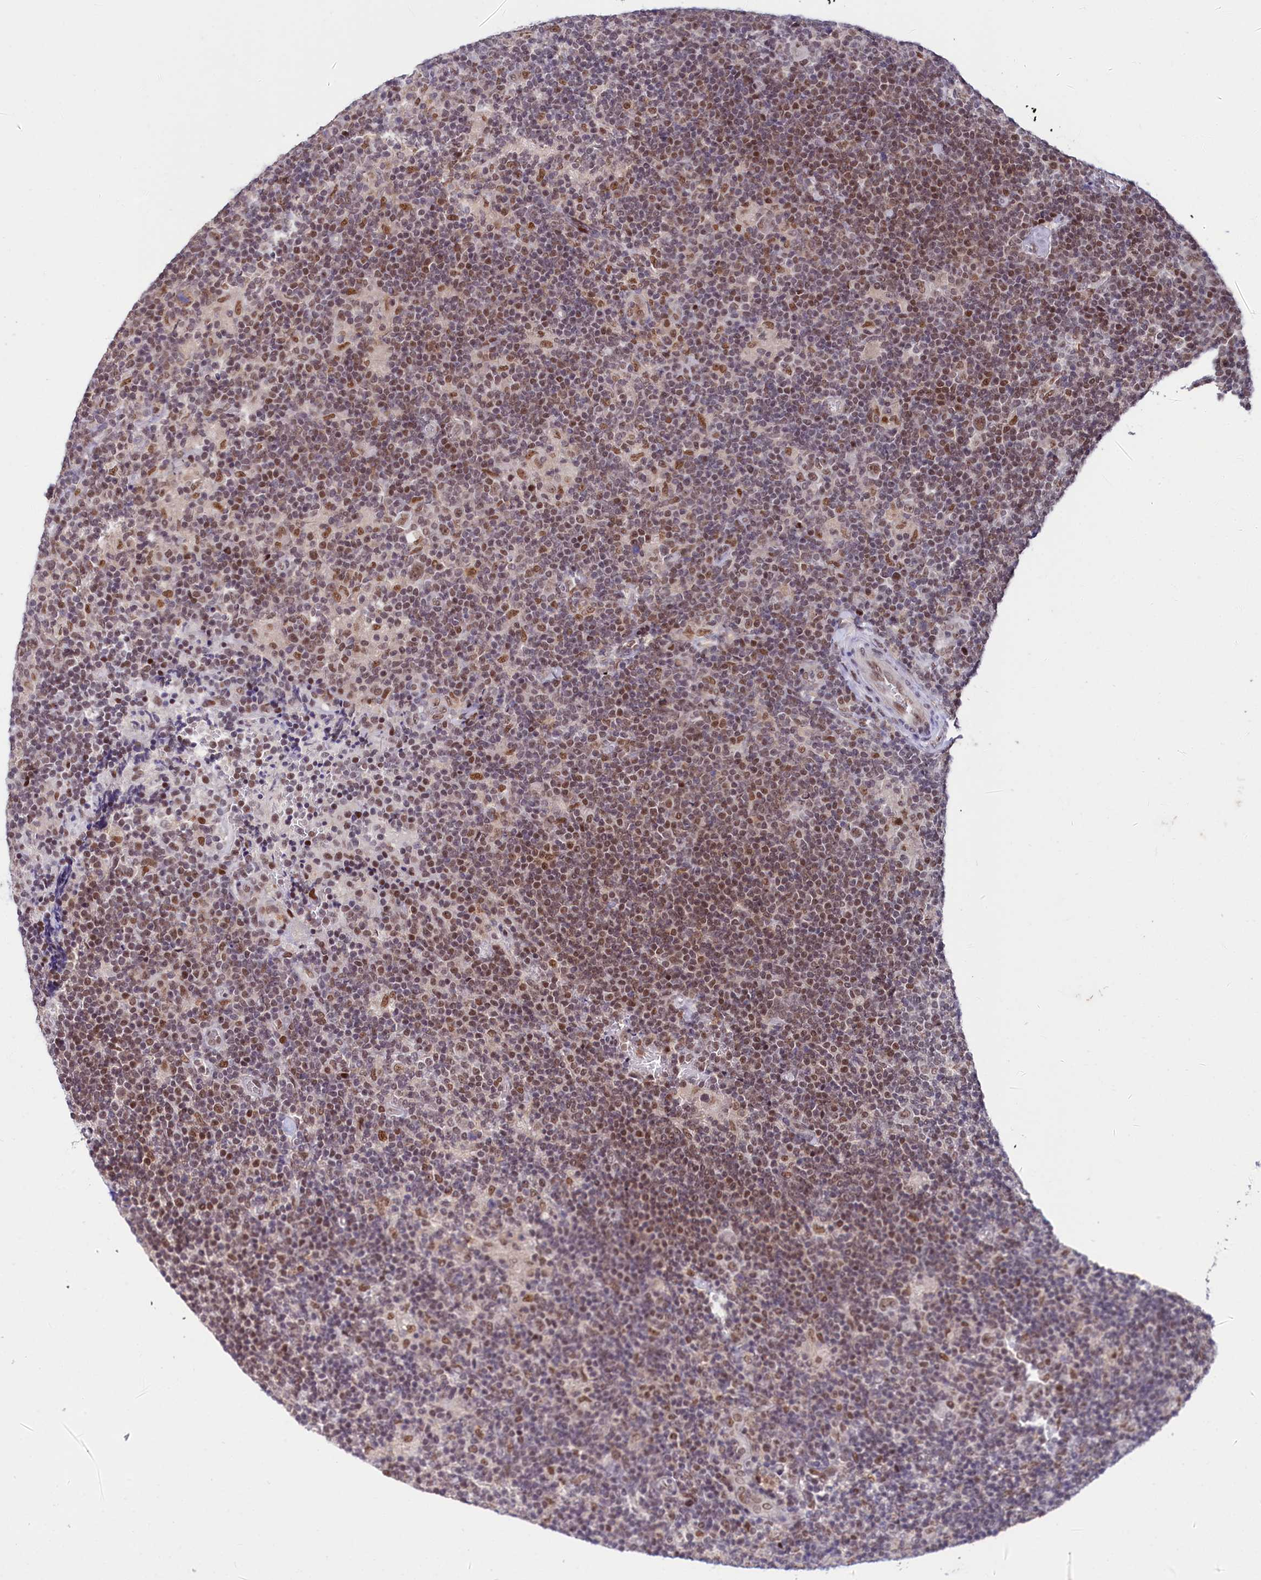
{"staining": {"intensity": "moderate", "quantity": ">75%", "location": "nuclear"}, "tissue": "lymphoma", "cell_type": "Tumor cells", "image_type": "cancer", "snomed": [{"axis": "morphology", "description": "Hodgkin's disease, NOS"}, {"axis": "topography", "description": "Lymph node"}], "caption": "A photomicrograph of human lymphoma stained for a protein exhibits moderate nuclear brown staining in tumor cells. The protein is shown in brown color, while the nuclei are stained blue.", "gene": "SCAF11", "patient": {"sex": "female", "age": 57}}